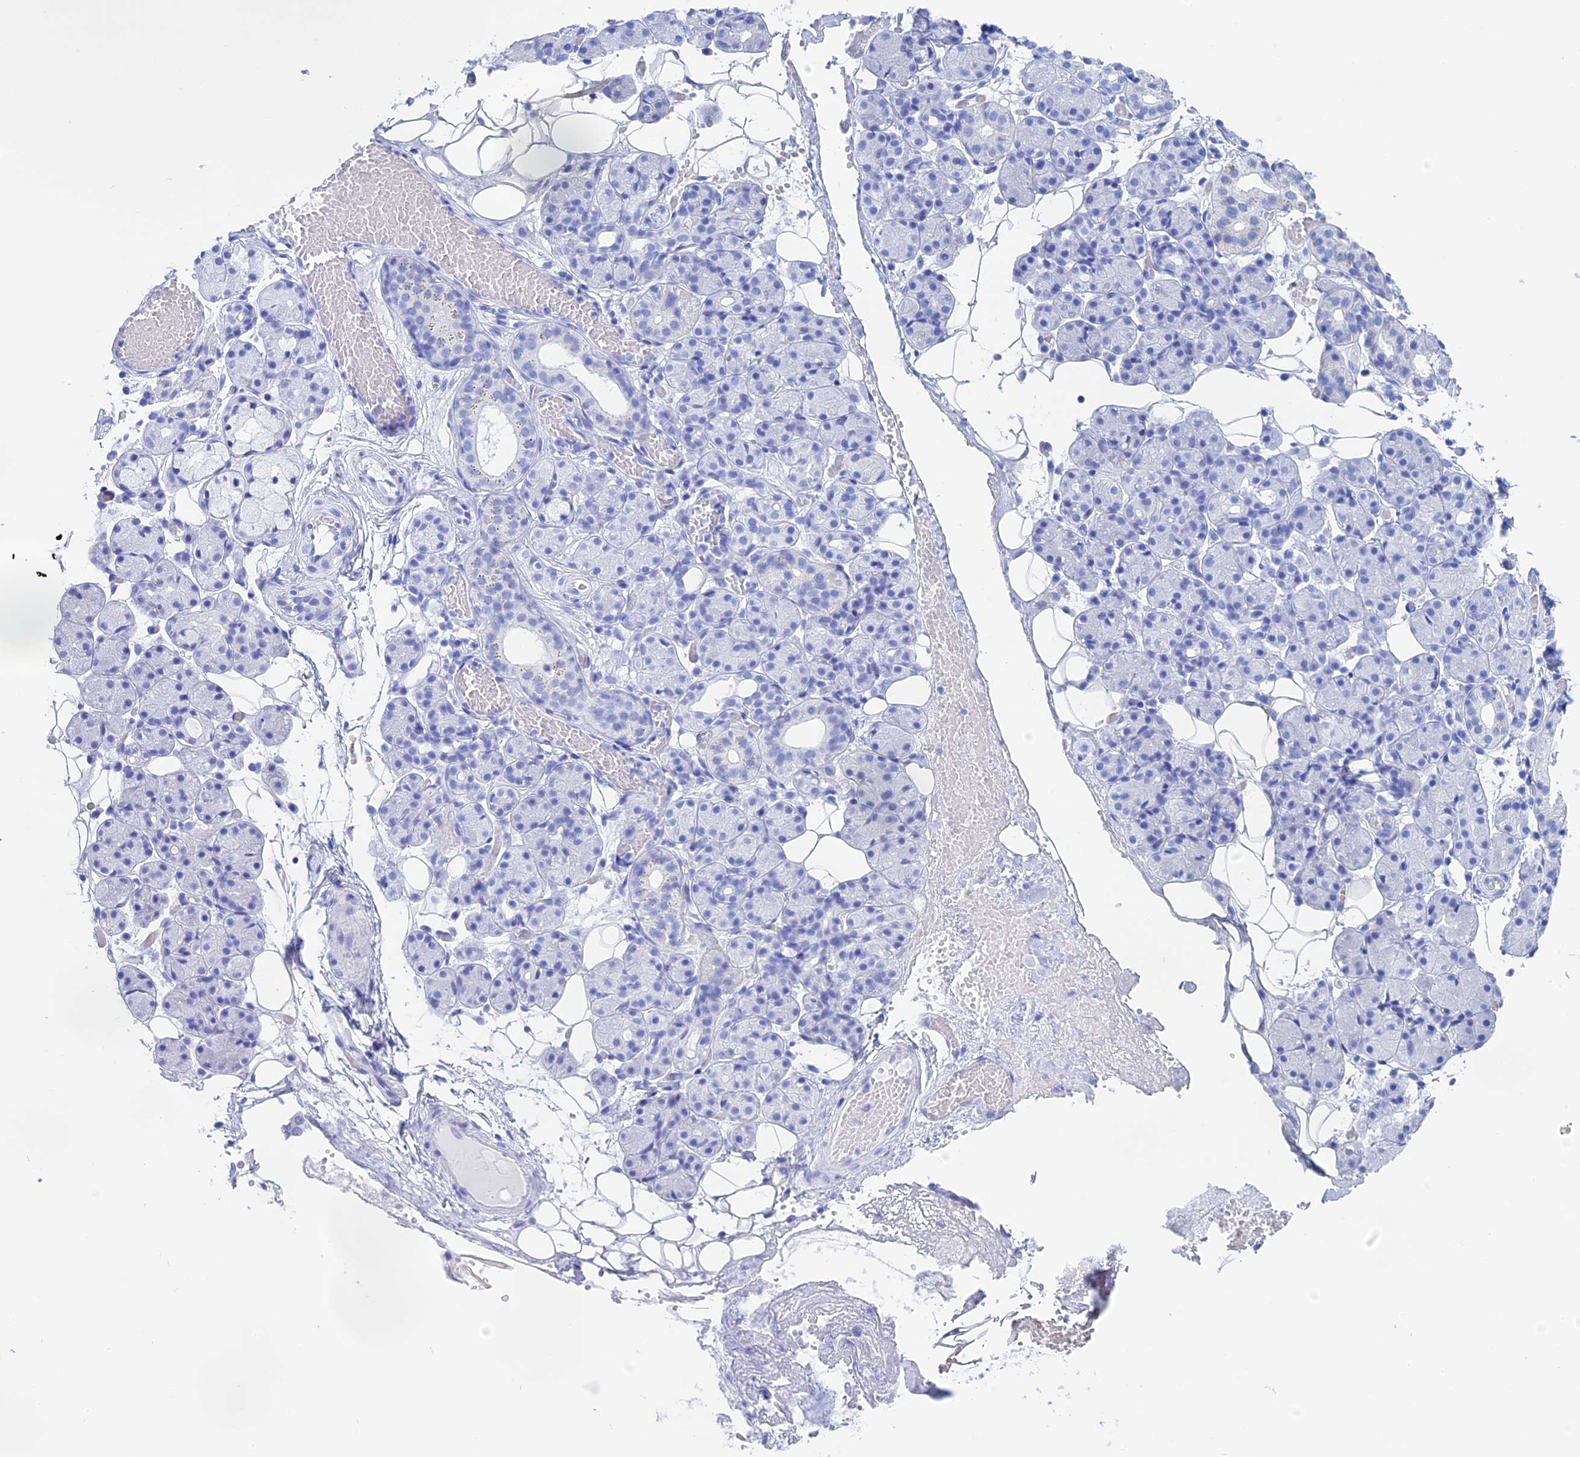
{"staining": {"intensity": "negative", "quantity": "none", "location": "none"}, "tissue": "salivary gland", "cell_type": "Glandular cells", "image_type": "normal", "snomed": [{"axis": "morphology", "description": "Normal tissue, NOS"}, {"axis": "topography", "description": "Salivary gland"}], "caption": "An immunohistochemistry image of benign salivary gland is shown. There is no staining in glandular cells of salivary gland. (Stains: DAB IHC with hematoxylin counter stain, Microscopy: brightfield microscopy at high magnification).", "gene": "TEX101", "patient": {"sex": "male", "age": 63}}